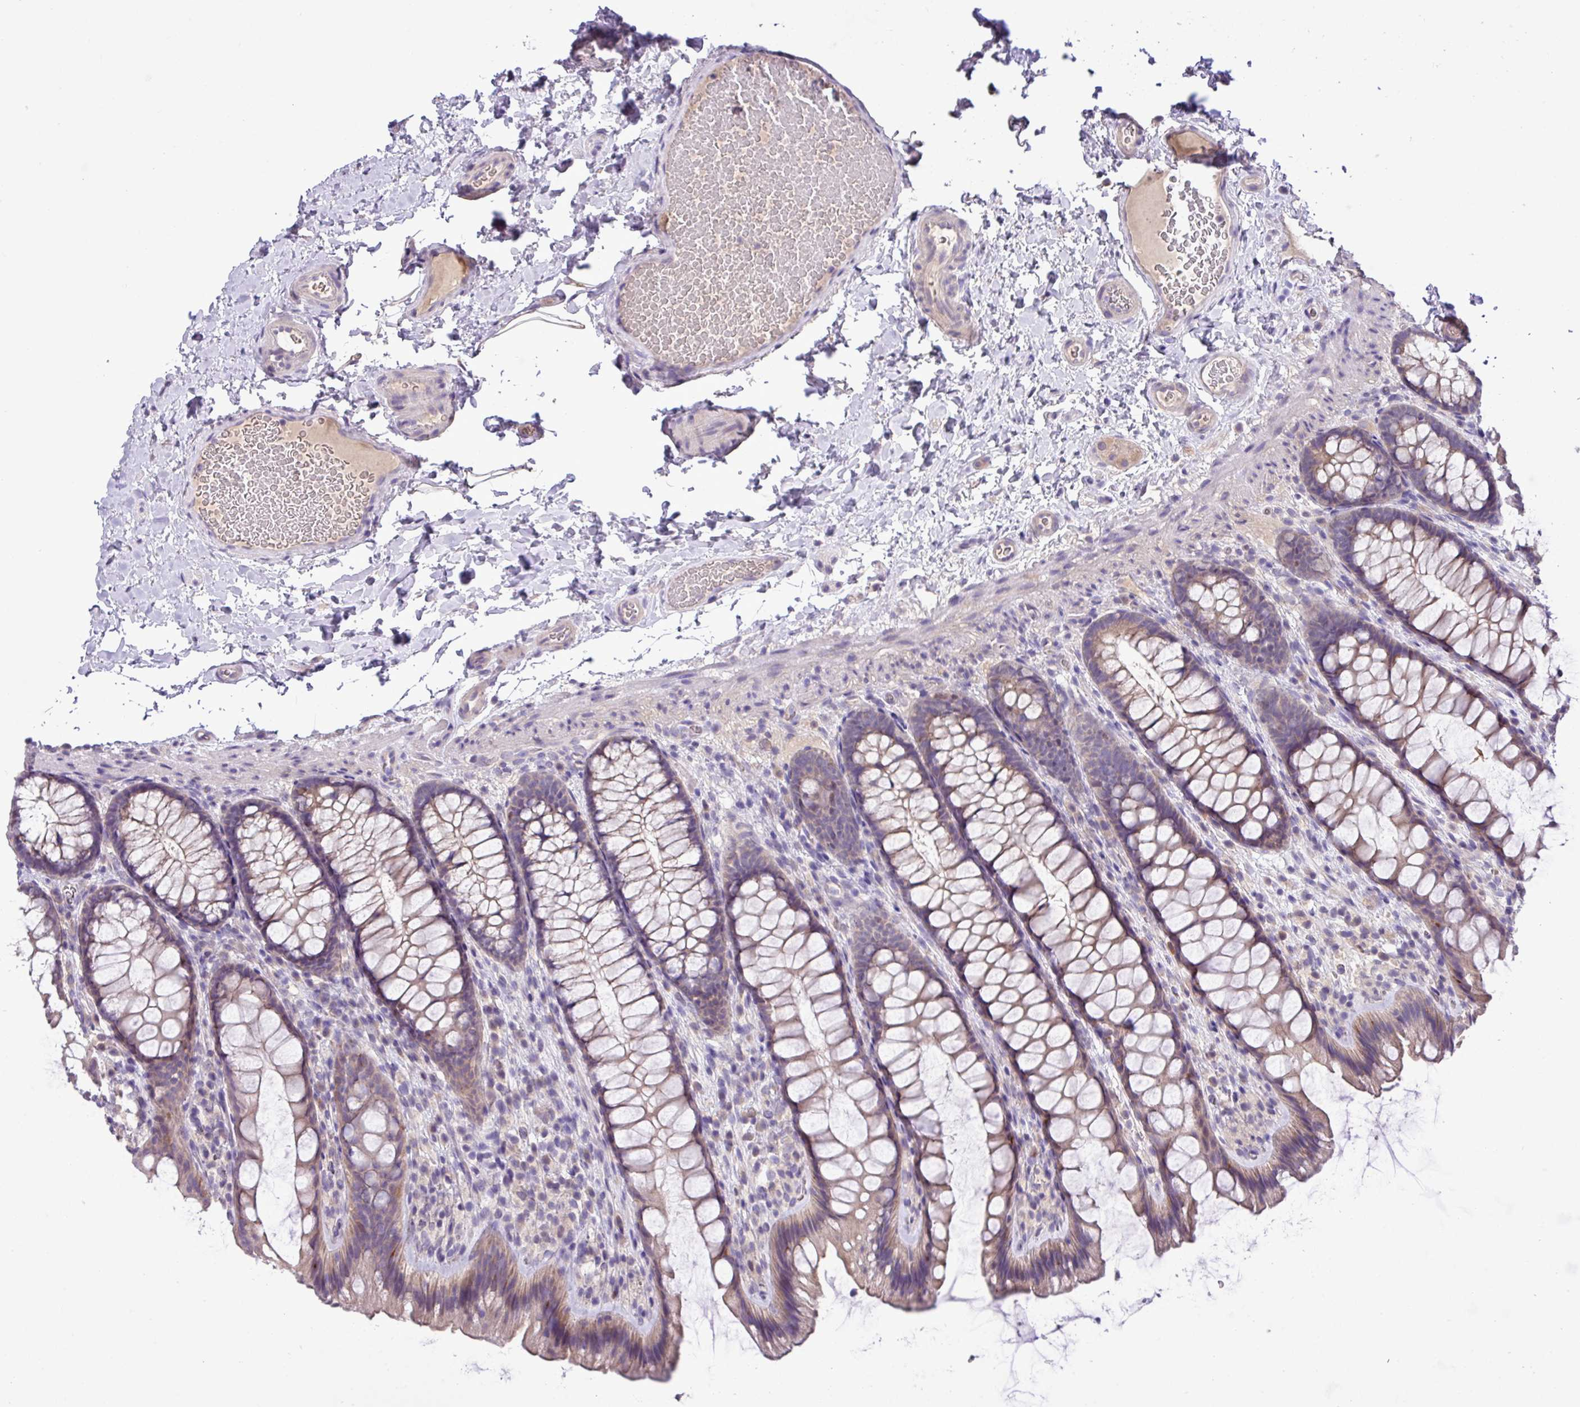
{"staining": {"intensity": "negative", "quantity": "none", "location": "none"}, "tissue": "colon", "cell_type": "Endothelial cells", "image_type": "normal", "snomed": [{"axis": "morphology", "description": "Normal tissue, NOS"}, {"axis": "topography", "description": "Colon"}], "caption": "There is no significant positivity in endothelial cells of colon. (DAB (3,3'-diaminobenzidine) immunohistochemistry visualized using brightfield microscopy, high magnification).", "gene": "PAX8", "patient": {"sex": "male", "age": 46}}